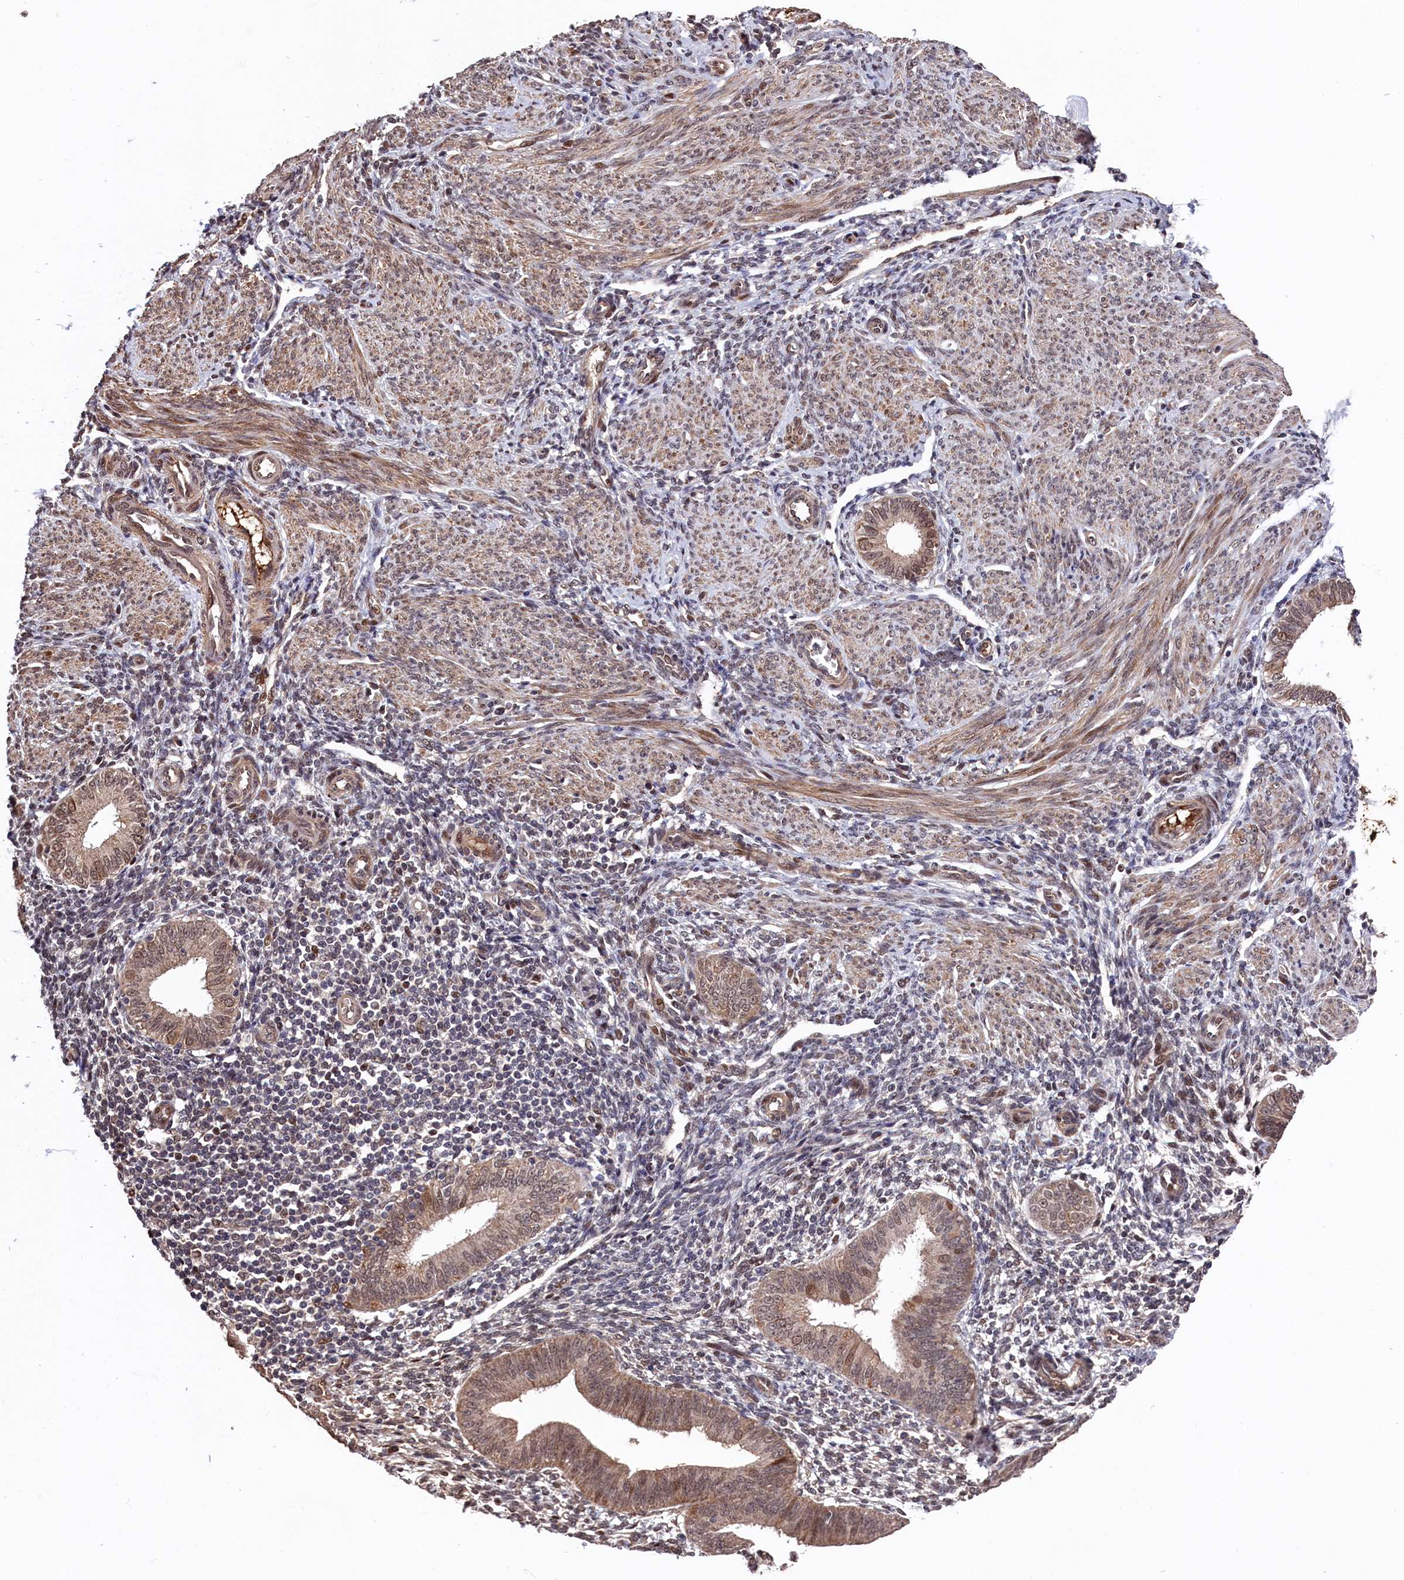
{"staining": {"intensity": "moderate", "quantity": ">75%", "location": "cytoplasmic/membranous"}, "tissue": "endometrium", "cell_type": "Cells in endometrial stroma", "image_type": "normal", "snomed": [{"axis": "morphology", "description": "Normal tissue, NOS"}, {"axis": "topography", "description": "Uterus"}, {"axis": "topography", "description": "Endometrium"}], "caption": "This image demonstrates IHC staining of unremarkable endometrium, with medium moderate cytoplasmic/membranous staining in about >75% of cells in endometrial stroma.", "gene": "CLPX", "patient": {"sex": "female", "age": 48}}